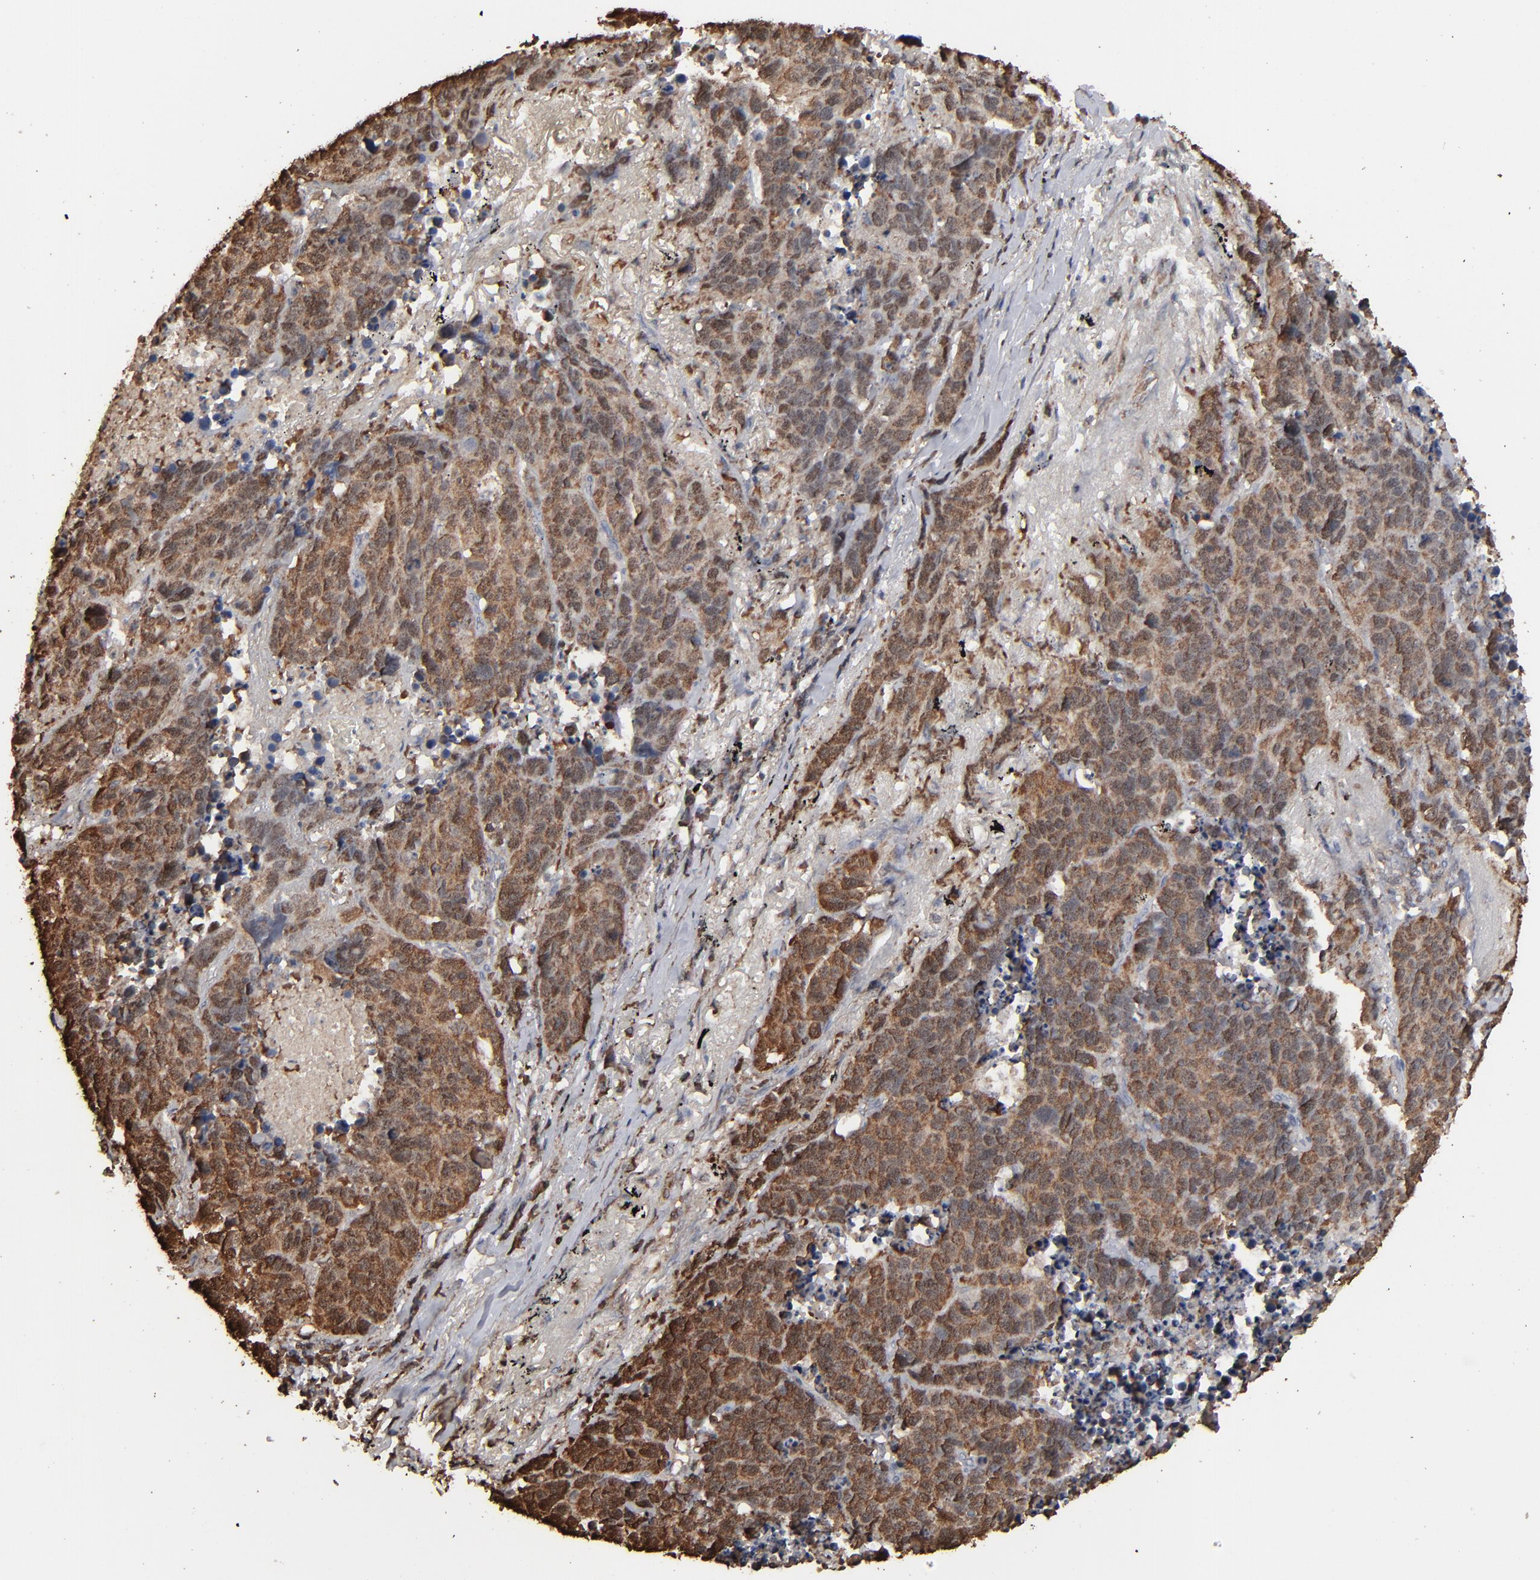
{"staining": {"intensity": "strong", "quantity": ">75%", "location": "cytoplasmic/membranous"}, "tissue": "lung cancer", "cell_type": "Tumor cells", "image_type": "cancer", "snomed": [{"axis": "morphology", "description": "Carcinoid, malignant, NOS"}, {"axis": "topography", "description": "Lung"}], "caption": "Immunohistochemistry image of human lung cancer stained for a protein (brown), which reveals high levels of strong cytoplasmic/membranous expression in approximately >75% of tumor cells.", "gene": "NME1-NME2", "patient": {"sex": "male", "age": 60}}